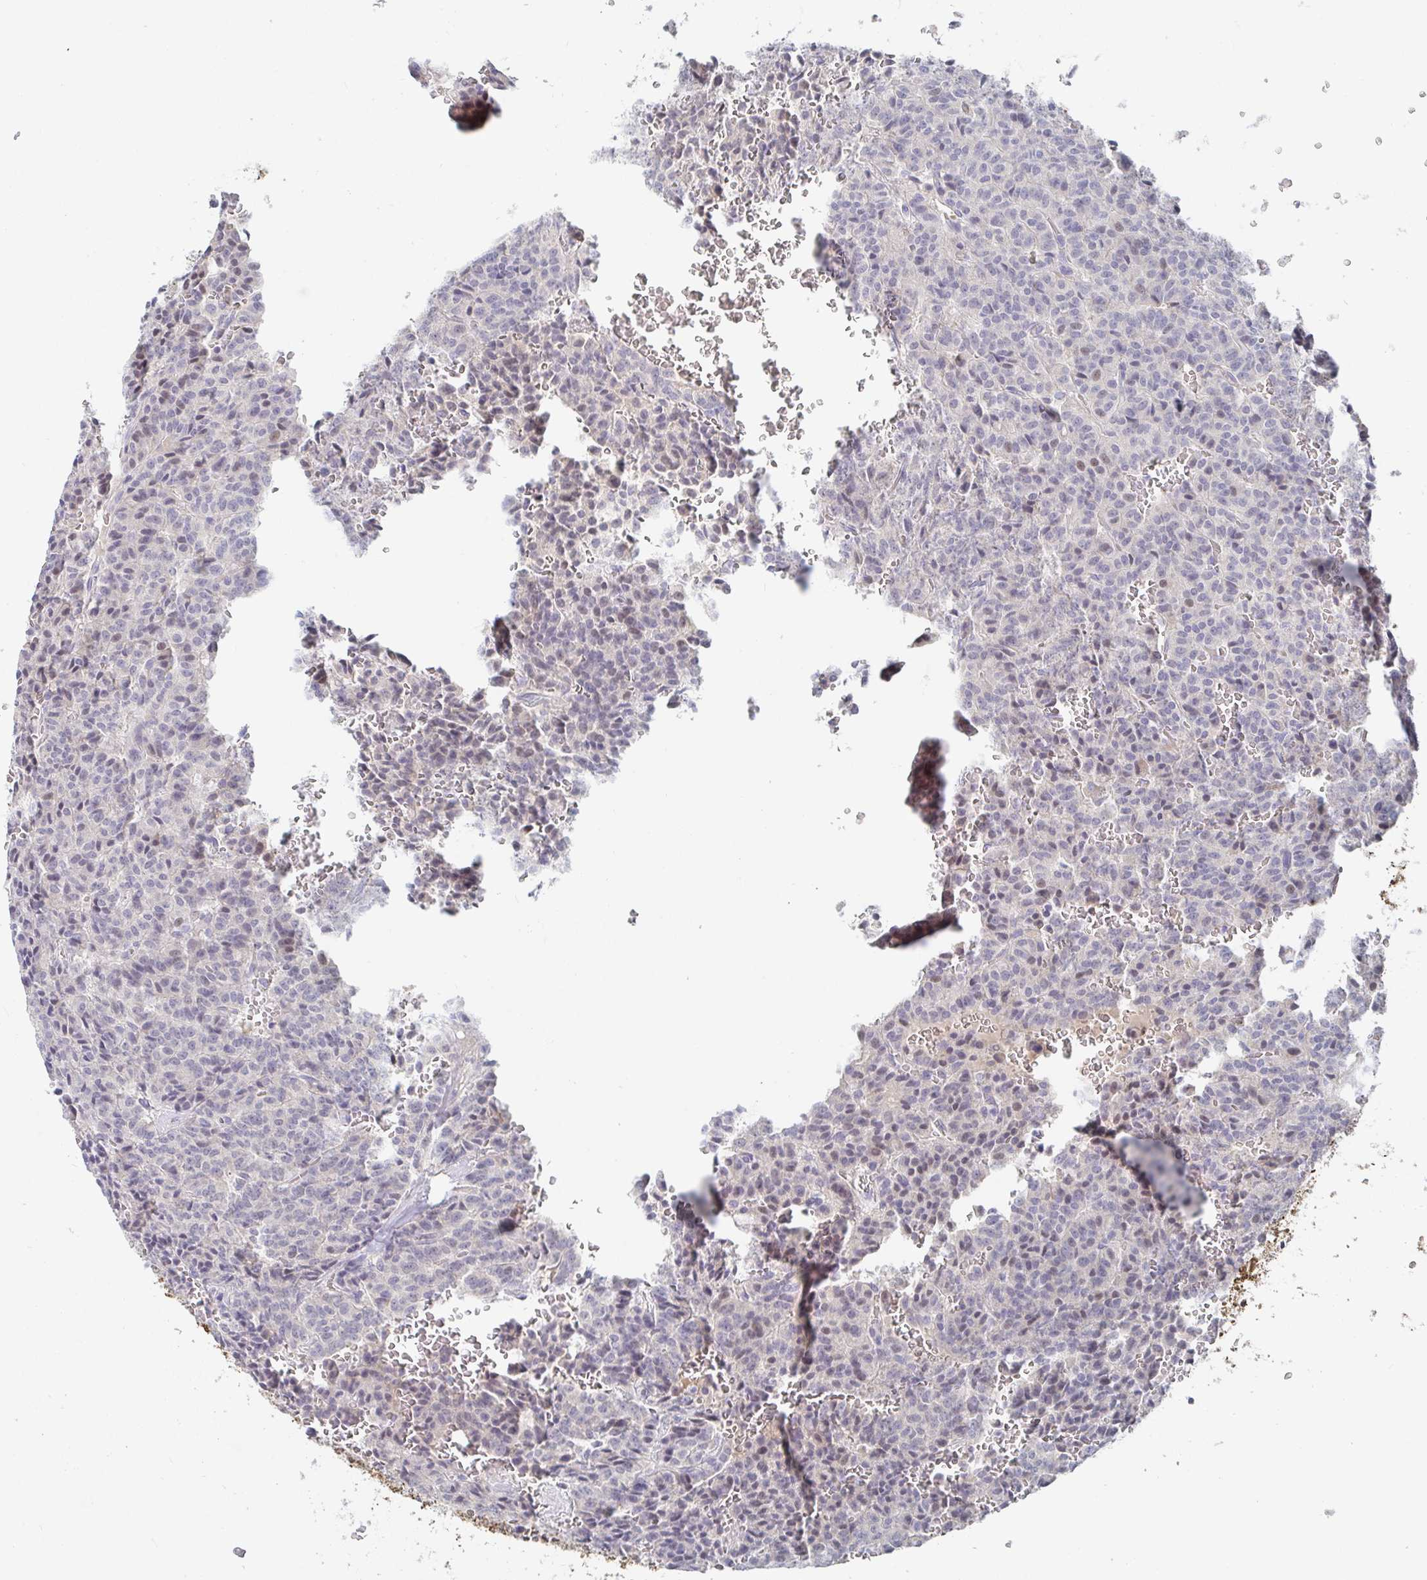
{"staining": {"intensity": "negative", "quantity": "none", "location": "none"}, "tissue": "carcinoid", "cell_type": "Tumor cells", "image_type": "cancer", "snomed": [{"axis": "morphology", "description": "Carcinoid, malignant, NOS"}, {"axis": "topography", "description": "Lung"}], "caption": "IHC image of neoplastic tissue: carcinoid (malignant) stained with DAB reveals no significant protein staining in tumor cells.", "gene": "ZNF430", "patient": {"sex": "male", "age": 70}}